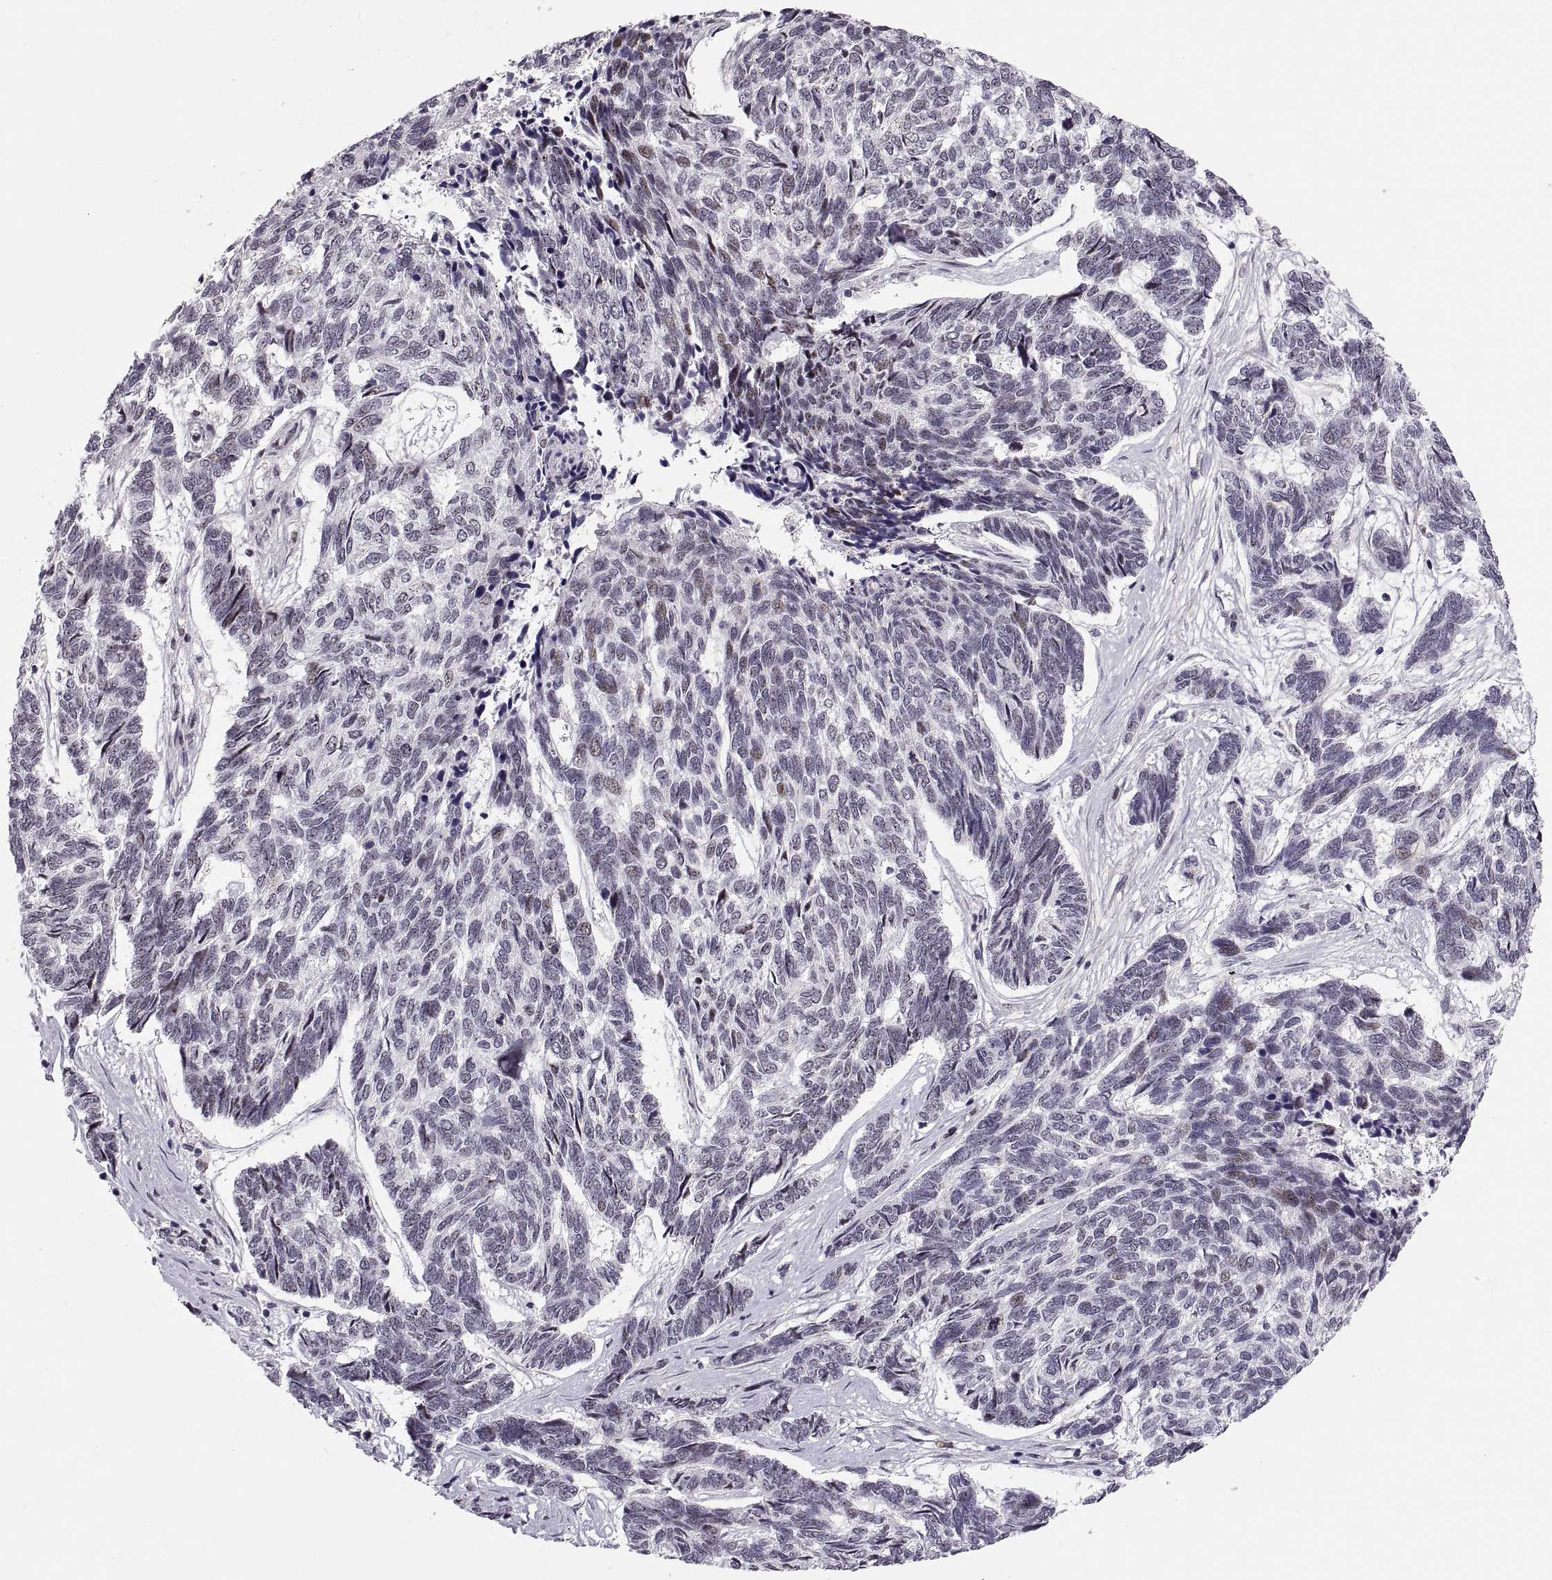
{"staining": {"intensity": "moderate", "quantity": "<25%", "location": "nuclear"}, "tissue": "skin cancer", "cell_type": "Tumor cells", "image_type": "cancer", "snomed": [{"axis": "morphology", "description": "Basal cell carcinoma"}, {"axis": "topography", "description": "Skin"}], "caption": "Immunohistochemical staining of human skin basal cell carcinoma exhibits low levels of moderate nuclear protein staining in about <25% of tumor cells. The staining was performed using DAB (3,3'-diaminobenzidine) to visualize the protein expression in brown, while the nuclei were stained in blue with hematoxylin (Magnification: 20x).", "gene": "SNAI1", "patient": {"sex": "female", "age": 65}}